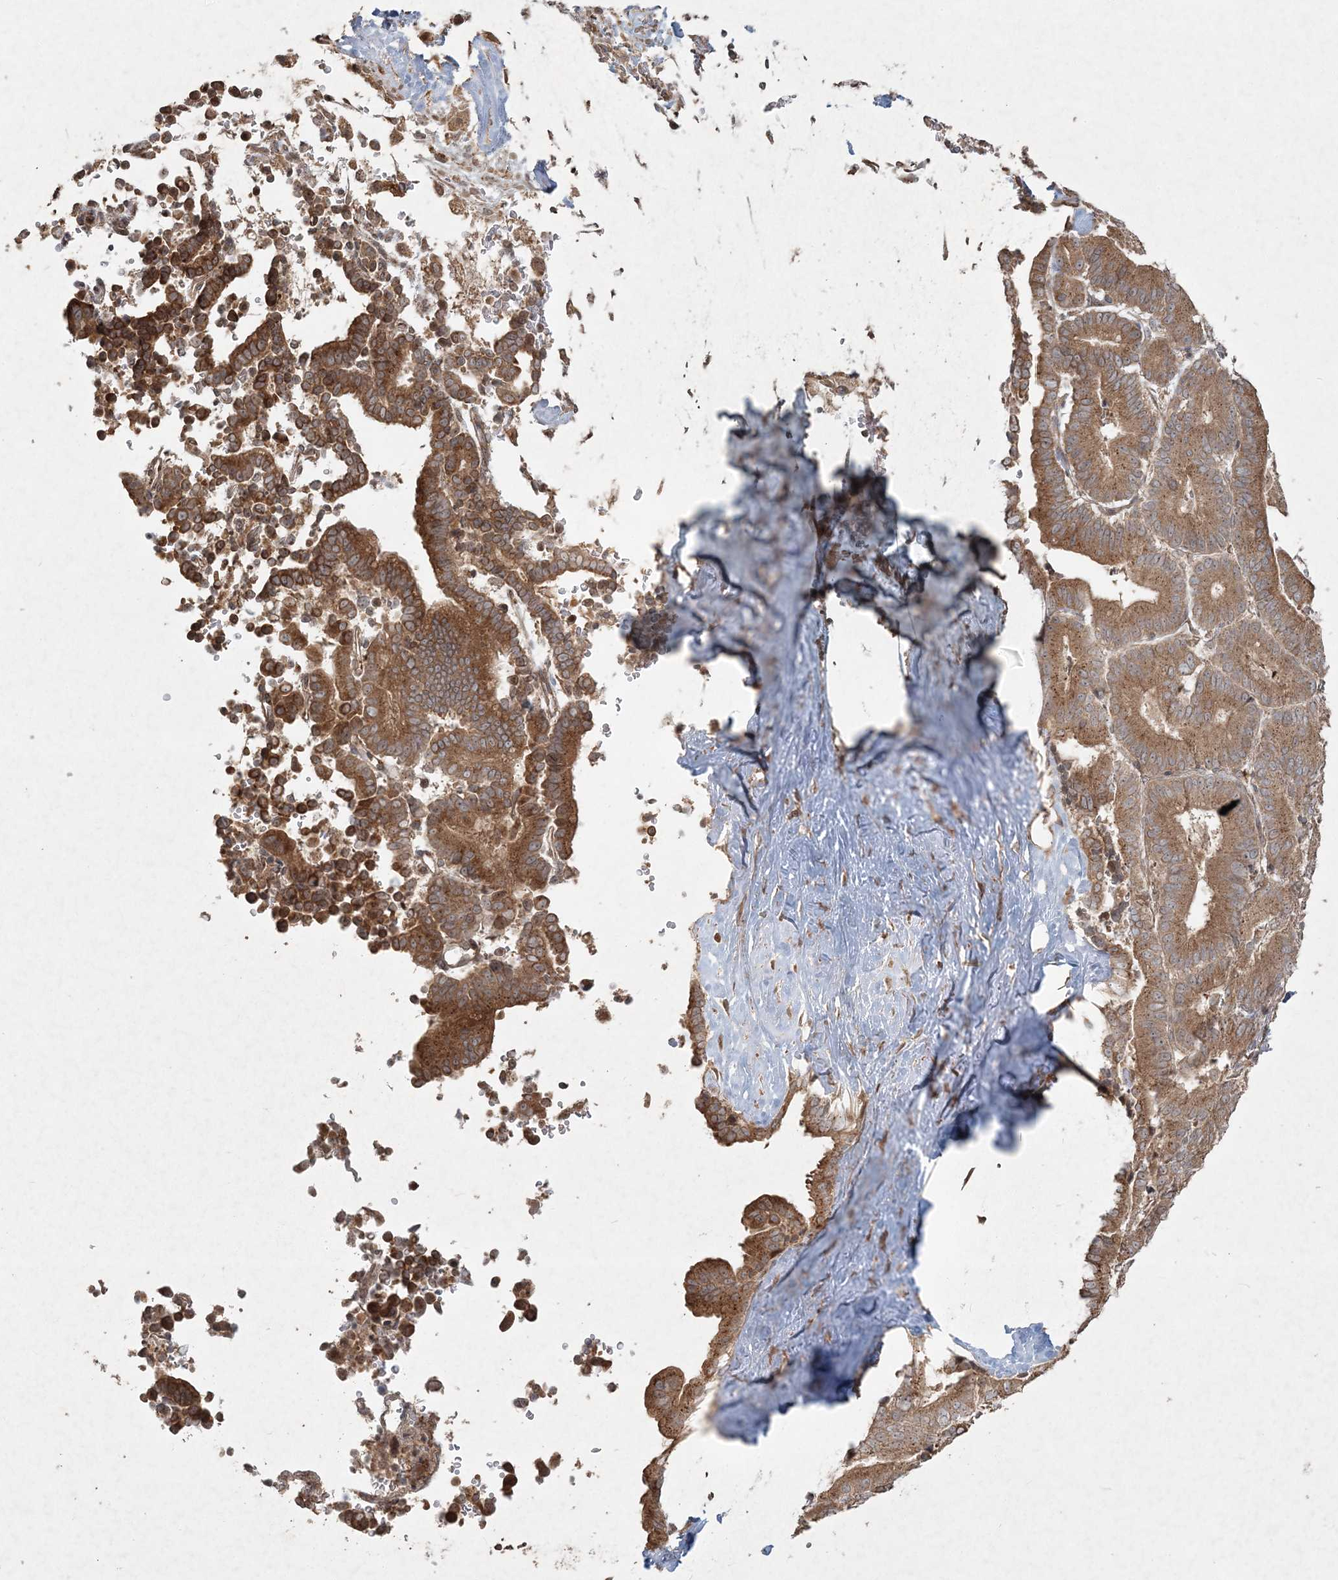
{"staining": {"intensity": "moderate", "quantity": ">75%", "location": "cytoplasmic/membranous"}, "tissue": "liver cancer", "cell_type": "Tumor cells", "image_type": "cancer", "snomed": [{"axis": "morphology", "description": "Cholangiocarcinoma"}, {"axis": "topography", "description": "Liver"}], "caption": "This photomicrograph shows immunohistochemistry staining of liver cancer (cholangiocarcinoma), with medium moderate cytoplasmic/membranous expression in about >75% of tumor cells.", "gene": "ANAPC16", "patient": {"sex": "female", "age": 75}}